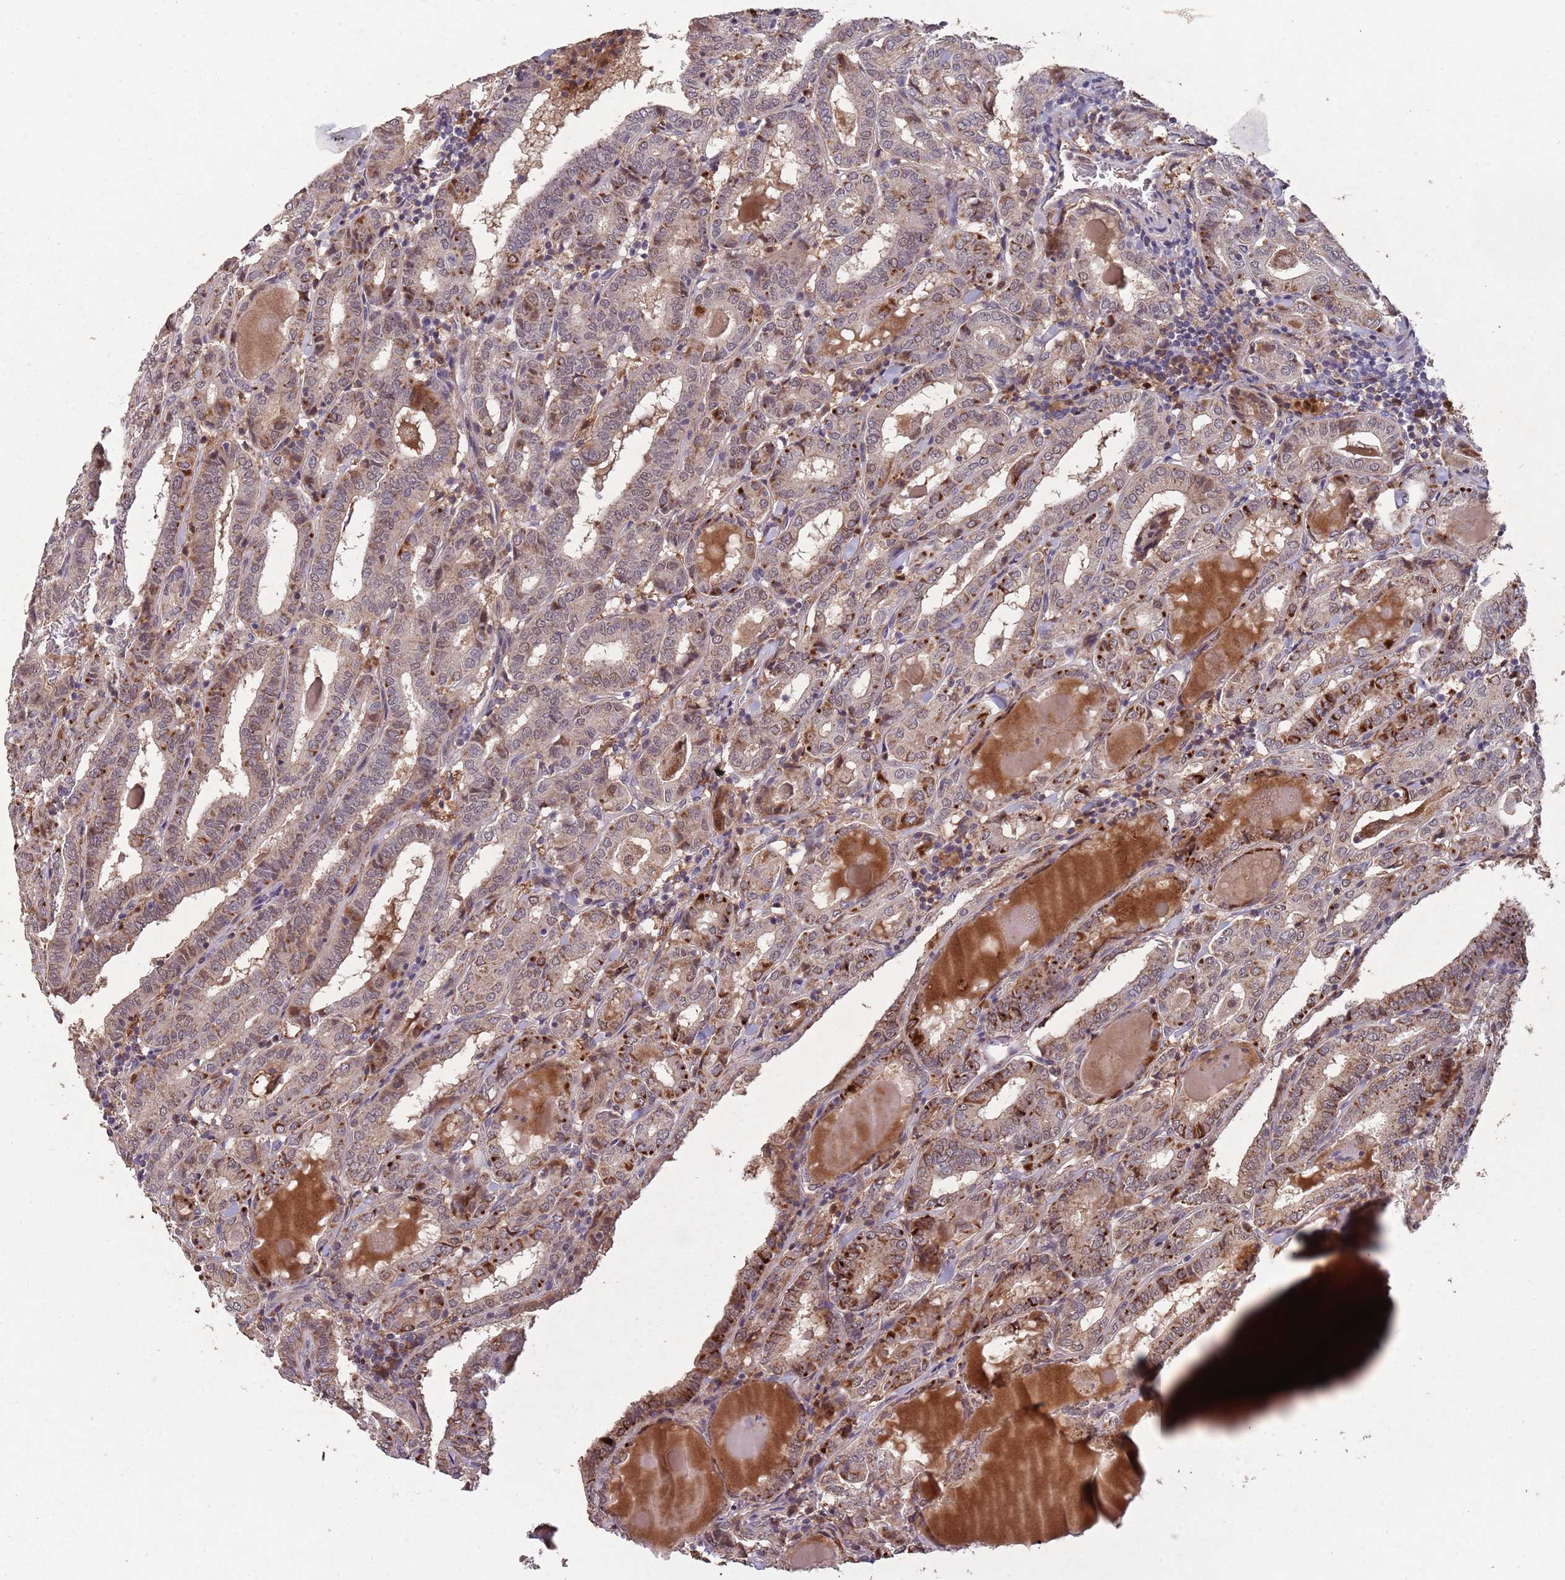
{"staining": {"intensity": "moderate", "quantity": "25%-75%", "location": "cytoplasmic/membranous"}, "tissue": "thyroid cancer", "cell_type": "Tumor cells", "image_type": "cancer", "snomed": [{"axis": "morphology", "description": "Papillary adenocarcinoma, NOS"}, {"axis": "topography", "description": "Thyroid gland"}], "caption": "High-power microscopy captured an immunohistochemistry (IHC) photomicrograph of thyroid cancer, revealing moderate cytoplasmic/membranous expression in approximately 25%-75% of tumor cells. (IHC, brightfield microscopy, high magnification).", "gene": "ZNF639", "patient": {"sex": "female", "age": 72}}